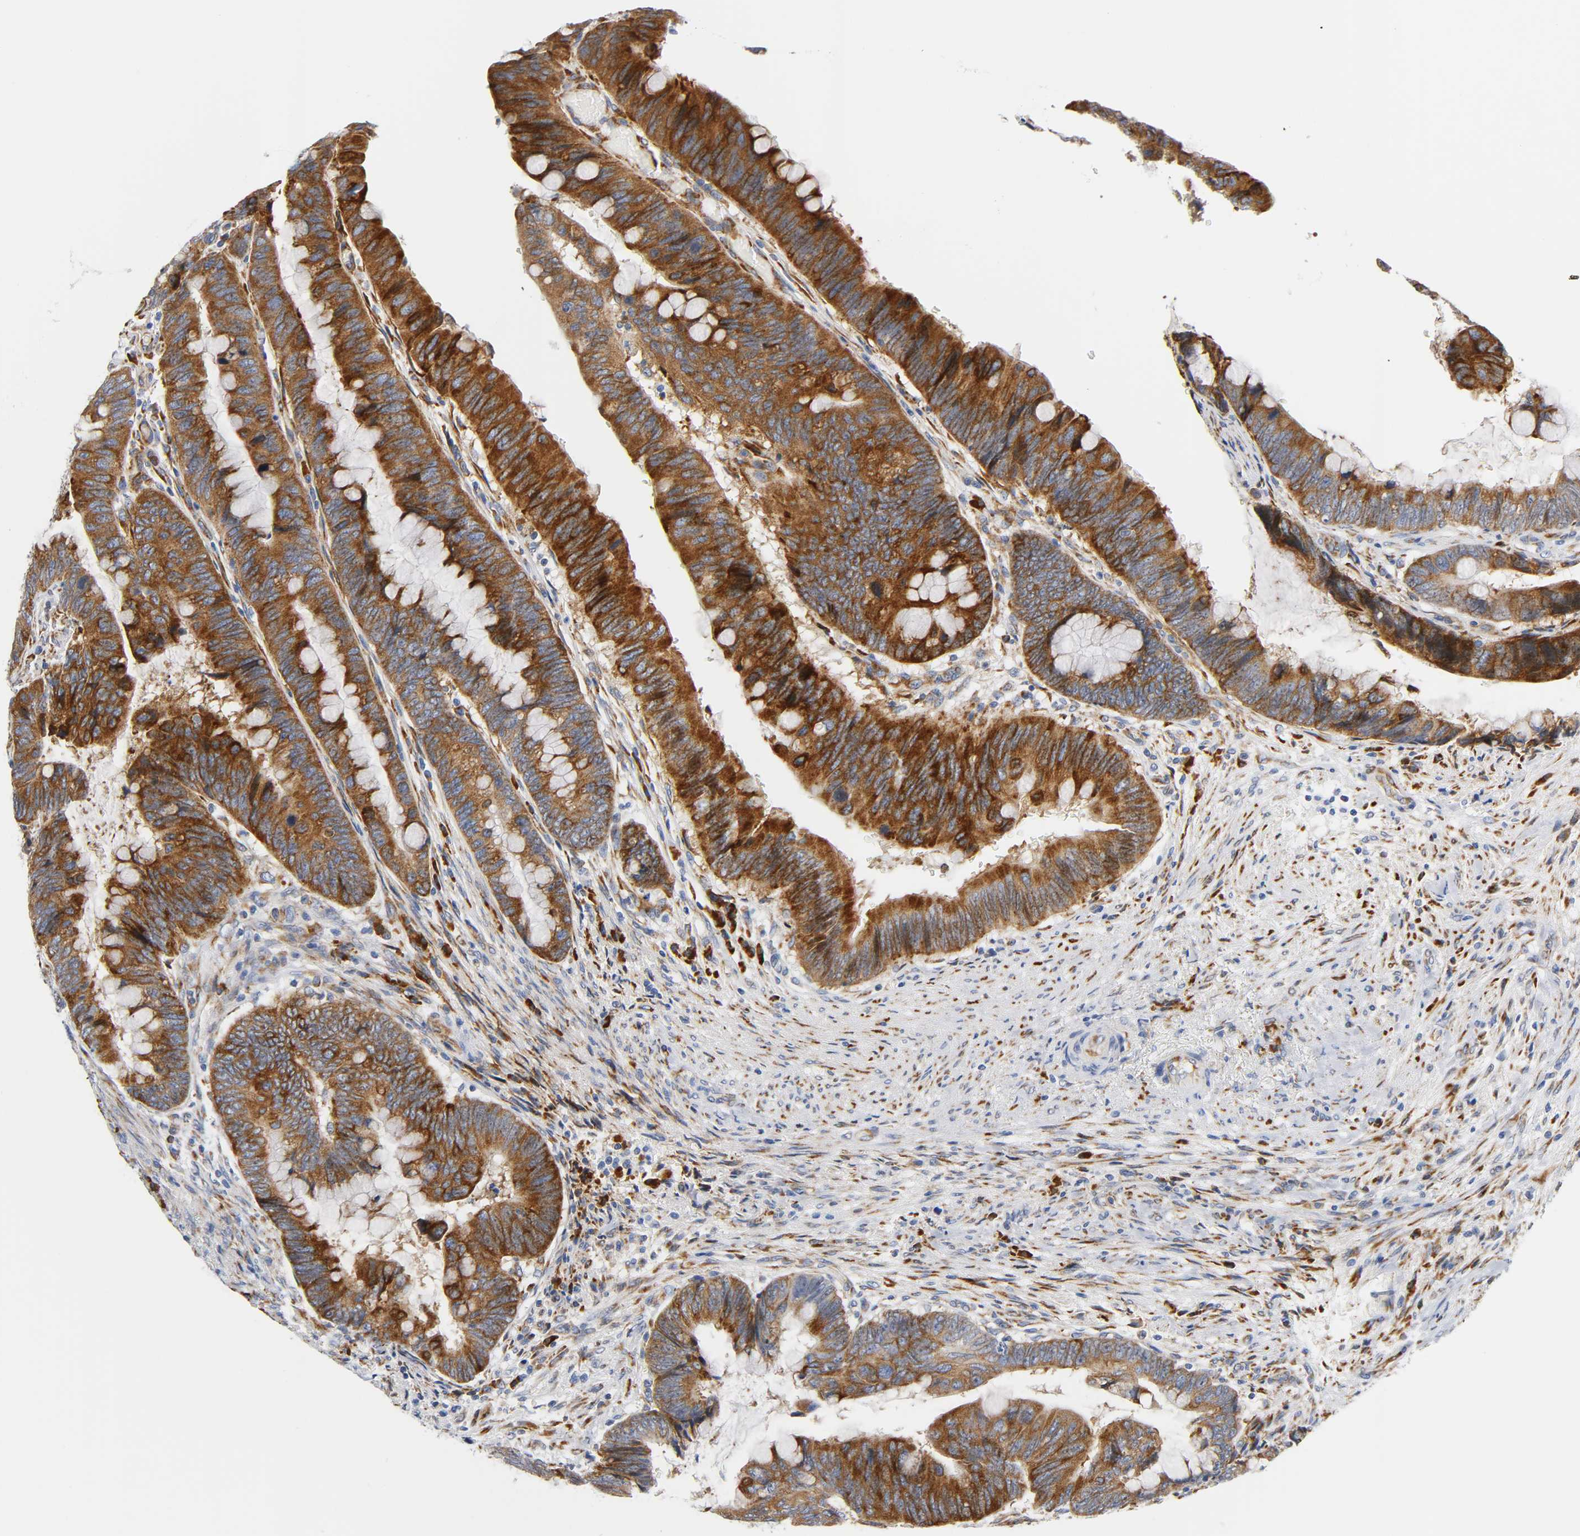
{"staining": {"intensity": "strong", "quantity": ">75%", "location": "cytoplasmic/membranous"}, "tissue": "colorectal cancer", "cell_type": "Tumor cells", "image_type": "cancer", "snomed": [{"axis": "morphology", "description": "Normal tissue, NOS"}, {"axis": "morphology", "description": "Adenocarcinoma, NOS"}, {"axis": "topography", "description": "Rectum"}], "caption": "A high-resolution image shows immunohistochemistry staining of colorectal cancer (adenocarcinoma), which reveals strong cytoplasmic/membranous positivity in approximately >75% of tumor cells.", "gene": "REL", "patient": {"sex": "male", "age": 92}}